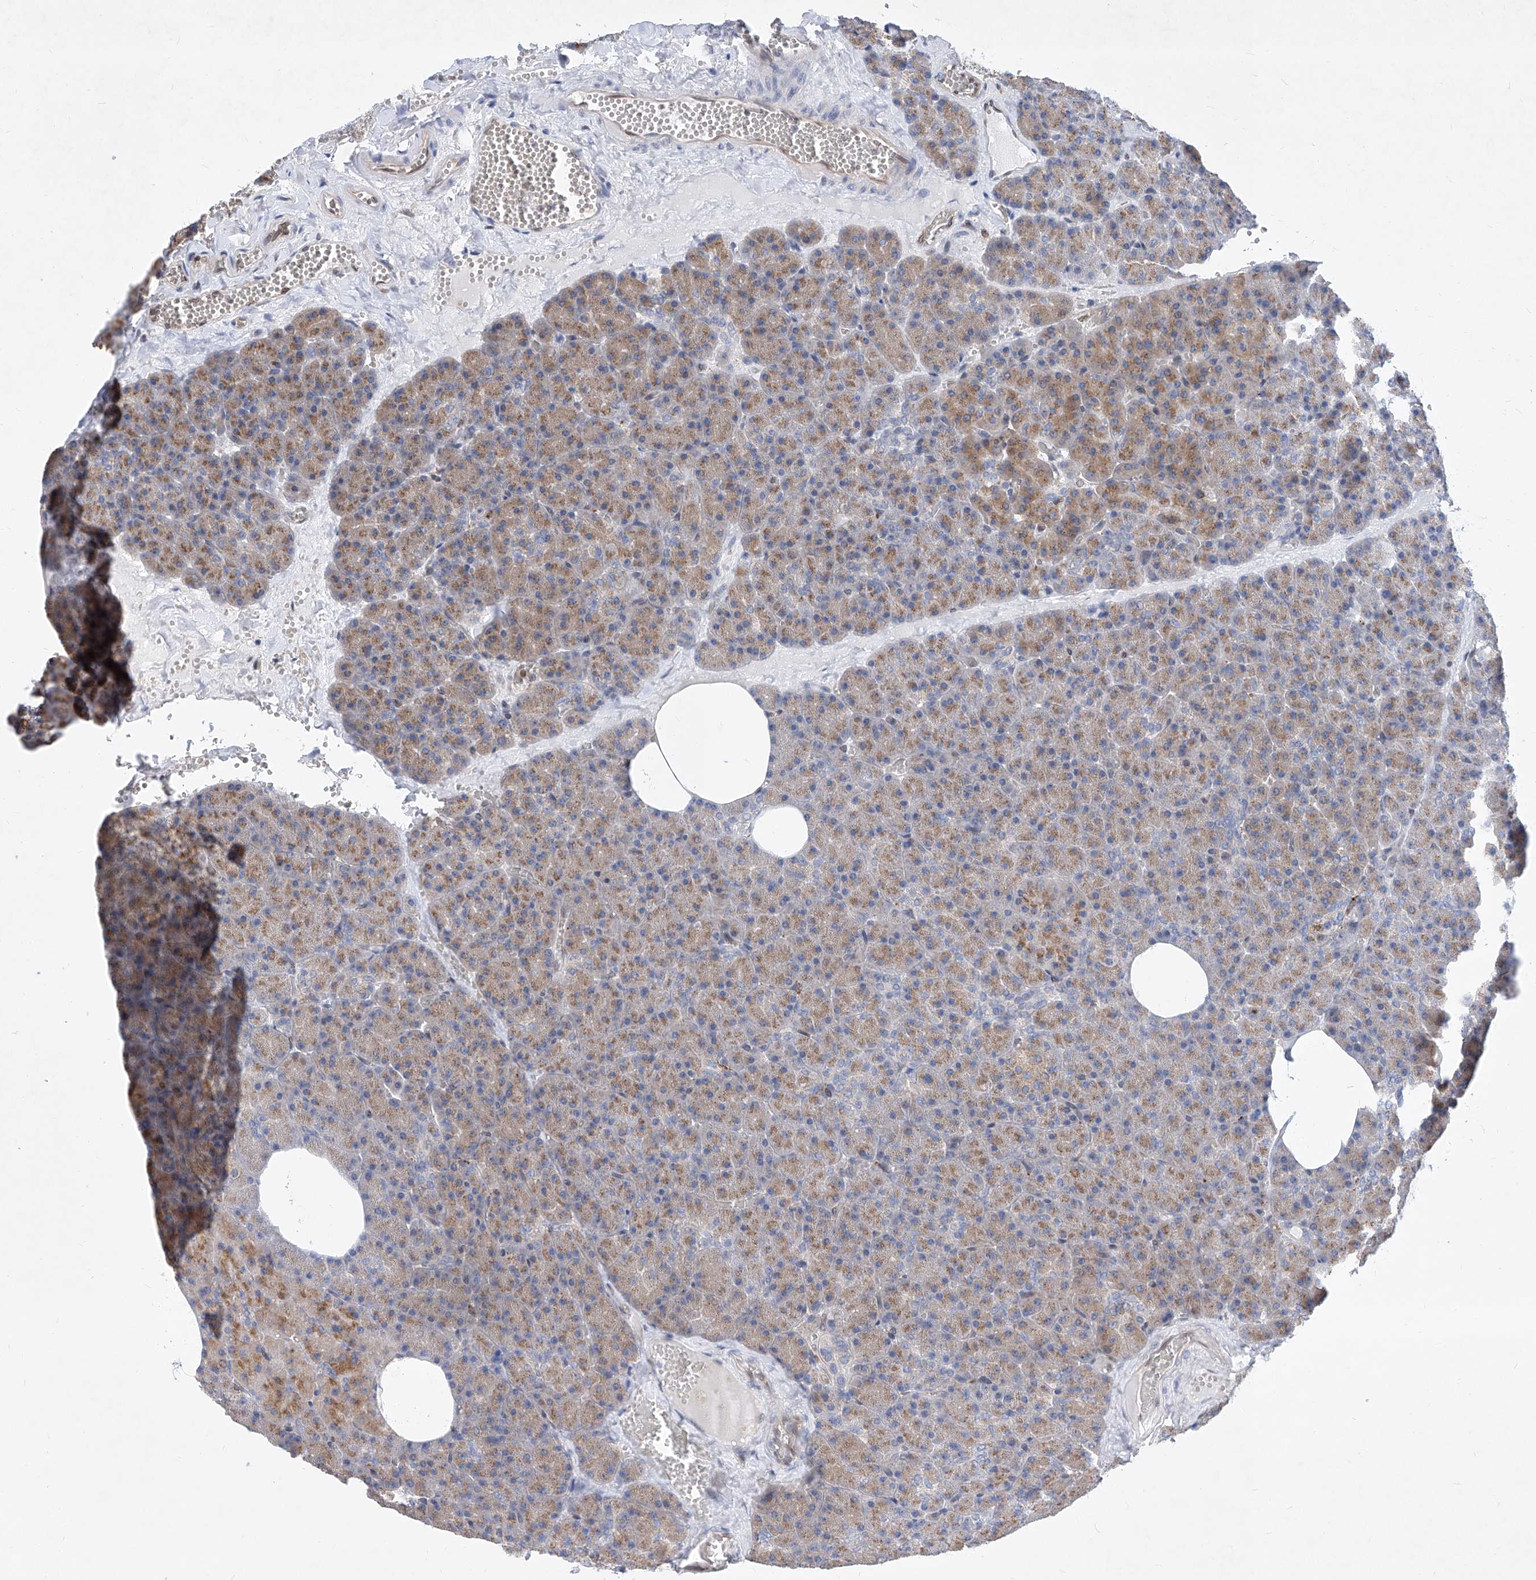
{"staining": {"intensity": "moderate", "quantity": ">75%", "location": "cytoplasmic/membranous"}, "tissue": "pancreas", "cell_type": "Exocrine glandular cells", "image_type": "normal", "snomed": [{"axis": "morphology", "description": "Normal tissue, NOS"}, {"axis": "morphology", "description": "Carcinoid, malignant, NOS"}, {"axis": "topography", "description": "Pancreas"}], "caption": "Immunohistochemistry (IHC) of unremarkable human pancreas reveals medium levels of moderate cytoplasmic/membranous staining in about >75% of exocrine glandular cells.", "gene": "MX2", "patient": {"sex": "female", "age": 35}}